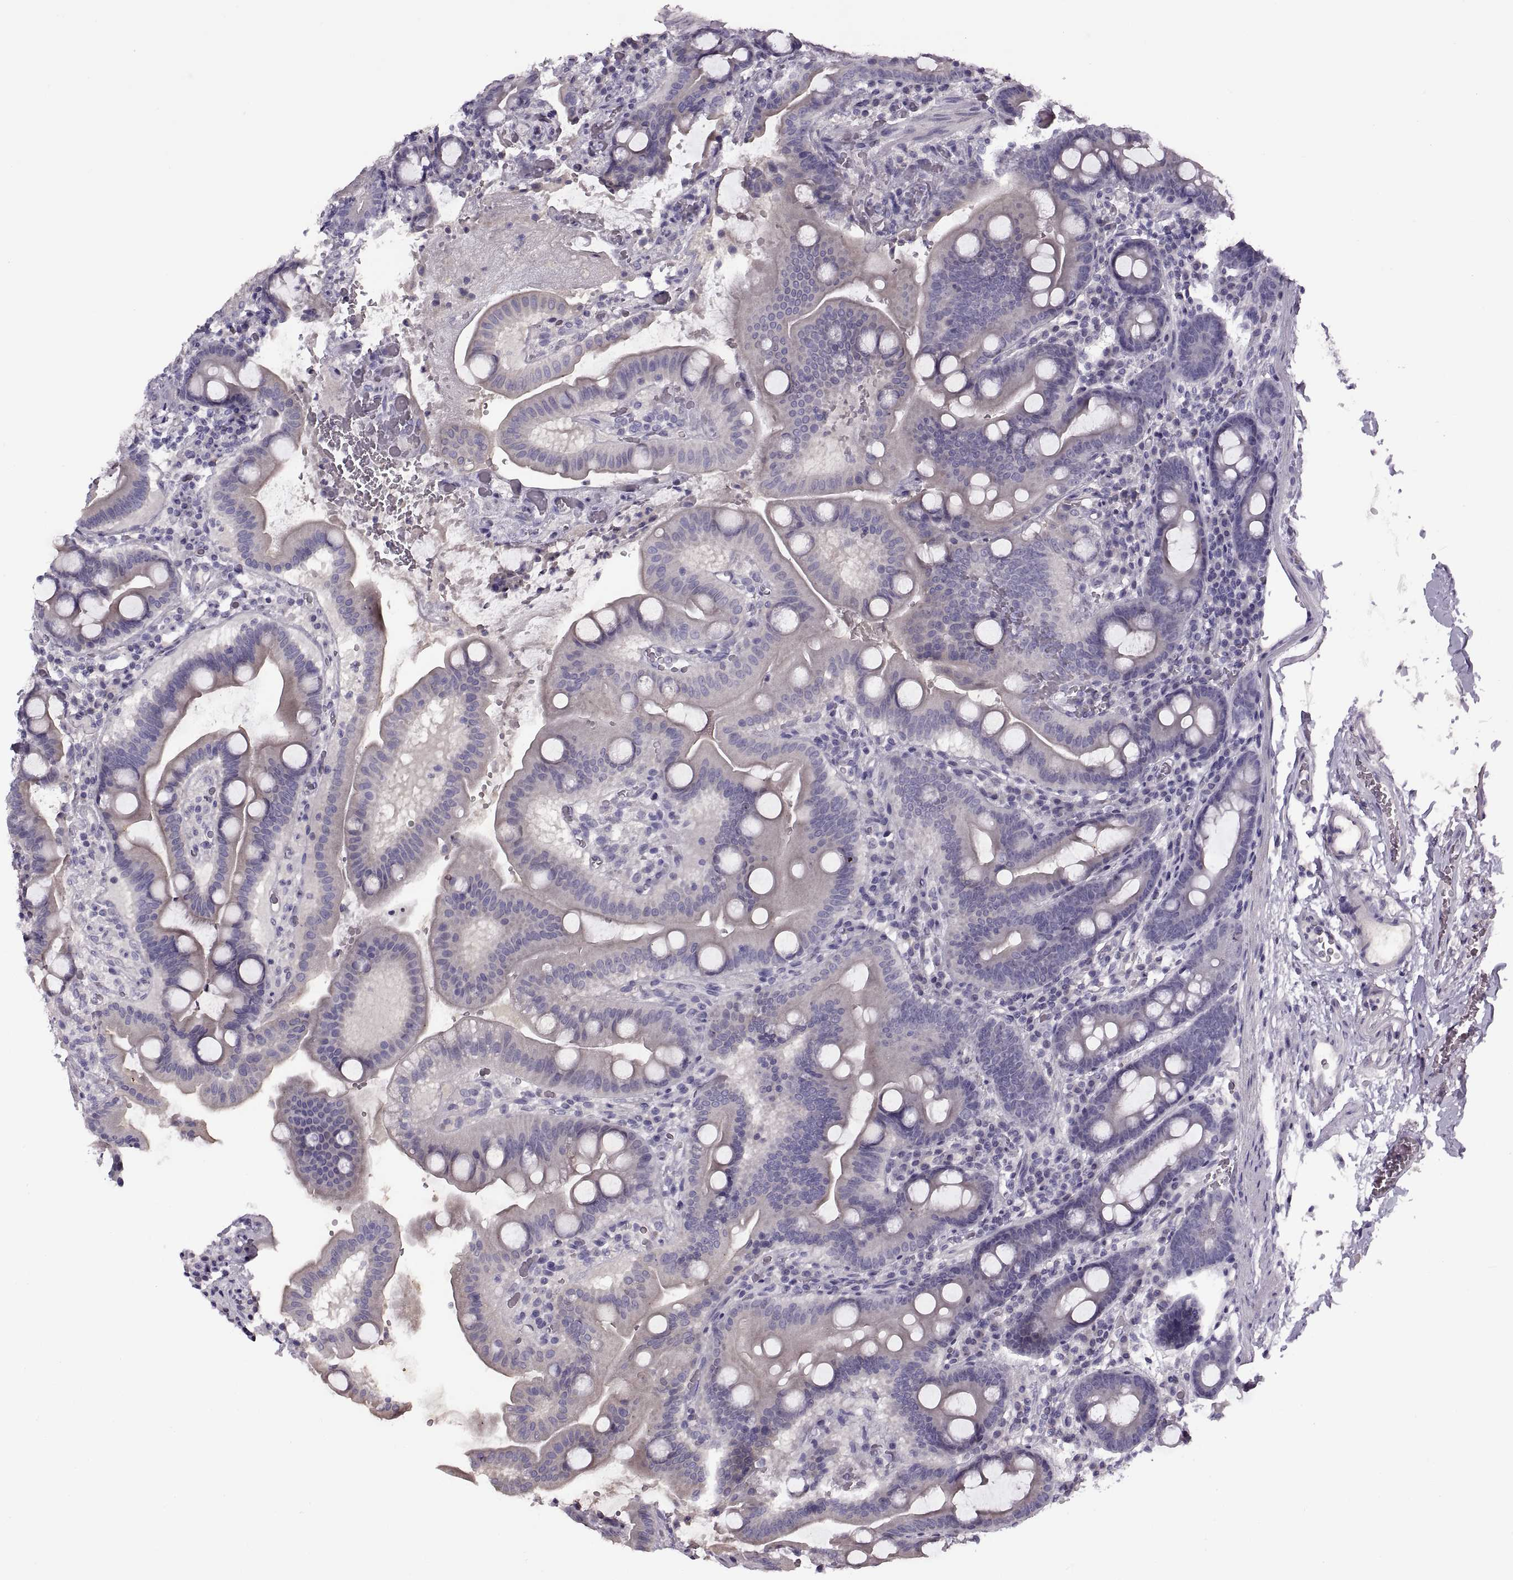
{"staining": {"intensity": "weak", "quantity": "25%-75%", "location": "cytoplasmic/membranous"}, "tissue": "duodenum", "cell_type": "Glandular cells", "image_type": "normal", "snomed": [{"axis": "morphology", "description": "Normal tissue, NOS"}, {"axis": "topography", "description": "Duodenum"}], "caption": "This is a micrograph of immunohistochemistry staining of unremarkable duodenum, which shows weak expression in the cytoplasmic/membranous of glandular cells.", "gene": "RSPH6A", "patient": {"sex": "male", "age": 59}}